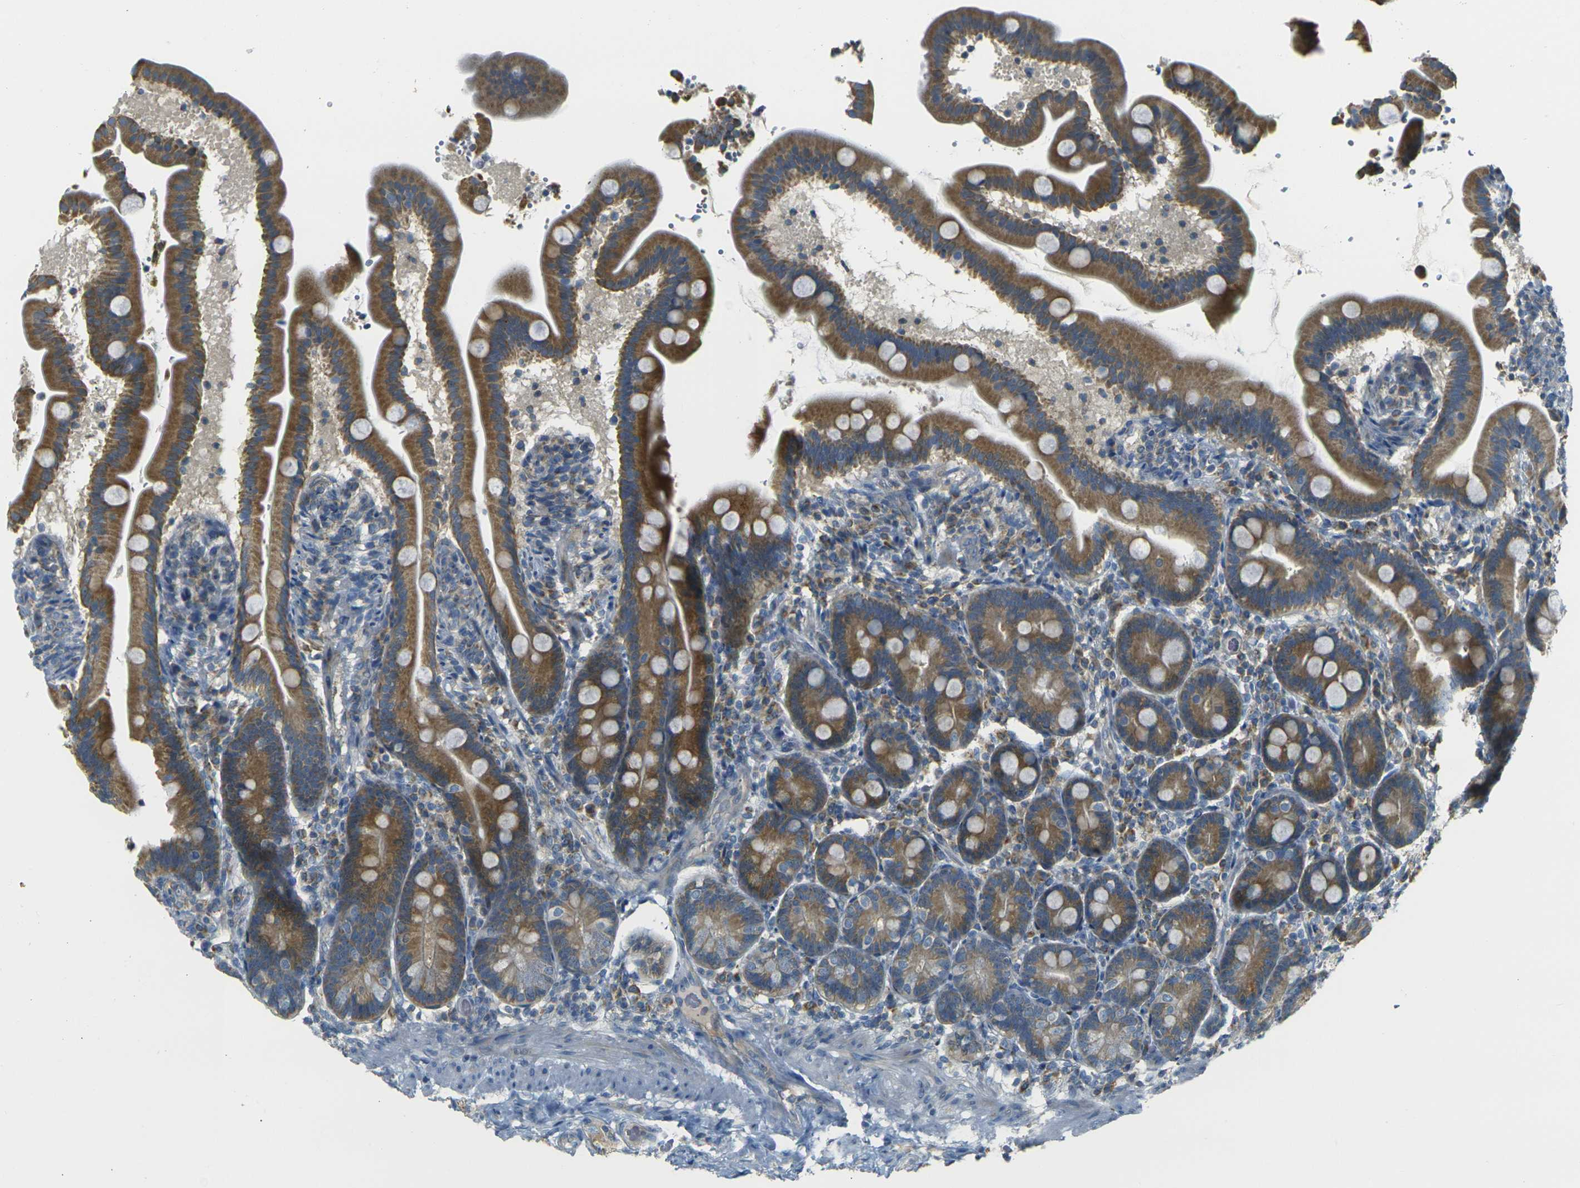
{"staining": {"intensity": "strong", "quantity": ">75%", "location": "cytoplasmic/membranous"}, "tissue": "duodenum", "cell_type": "Glandular cells", "image_type": "normal", "snomed": [{"axis": "morphology", "description": "Normal tissue, NOS"}, {"axis": "topography", "description": "Duodenum"}], "caption": "High-power microscopy captured an IHC photomicrograph of normal duodenum, revealing strong cytoplasmic/membranous staining in approximately >75% of glandular cells.", "gene": "PARD6B", "patient": {"sex": "male", "age": 54}}